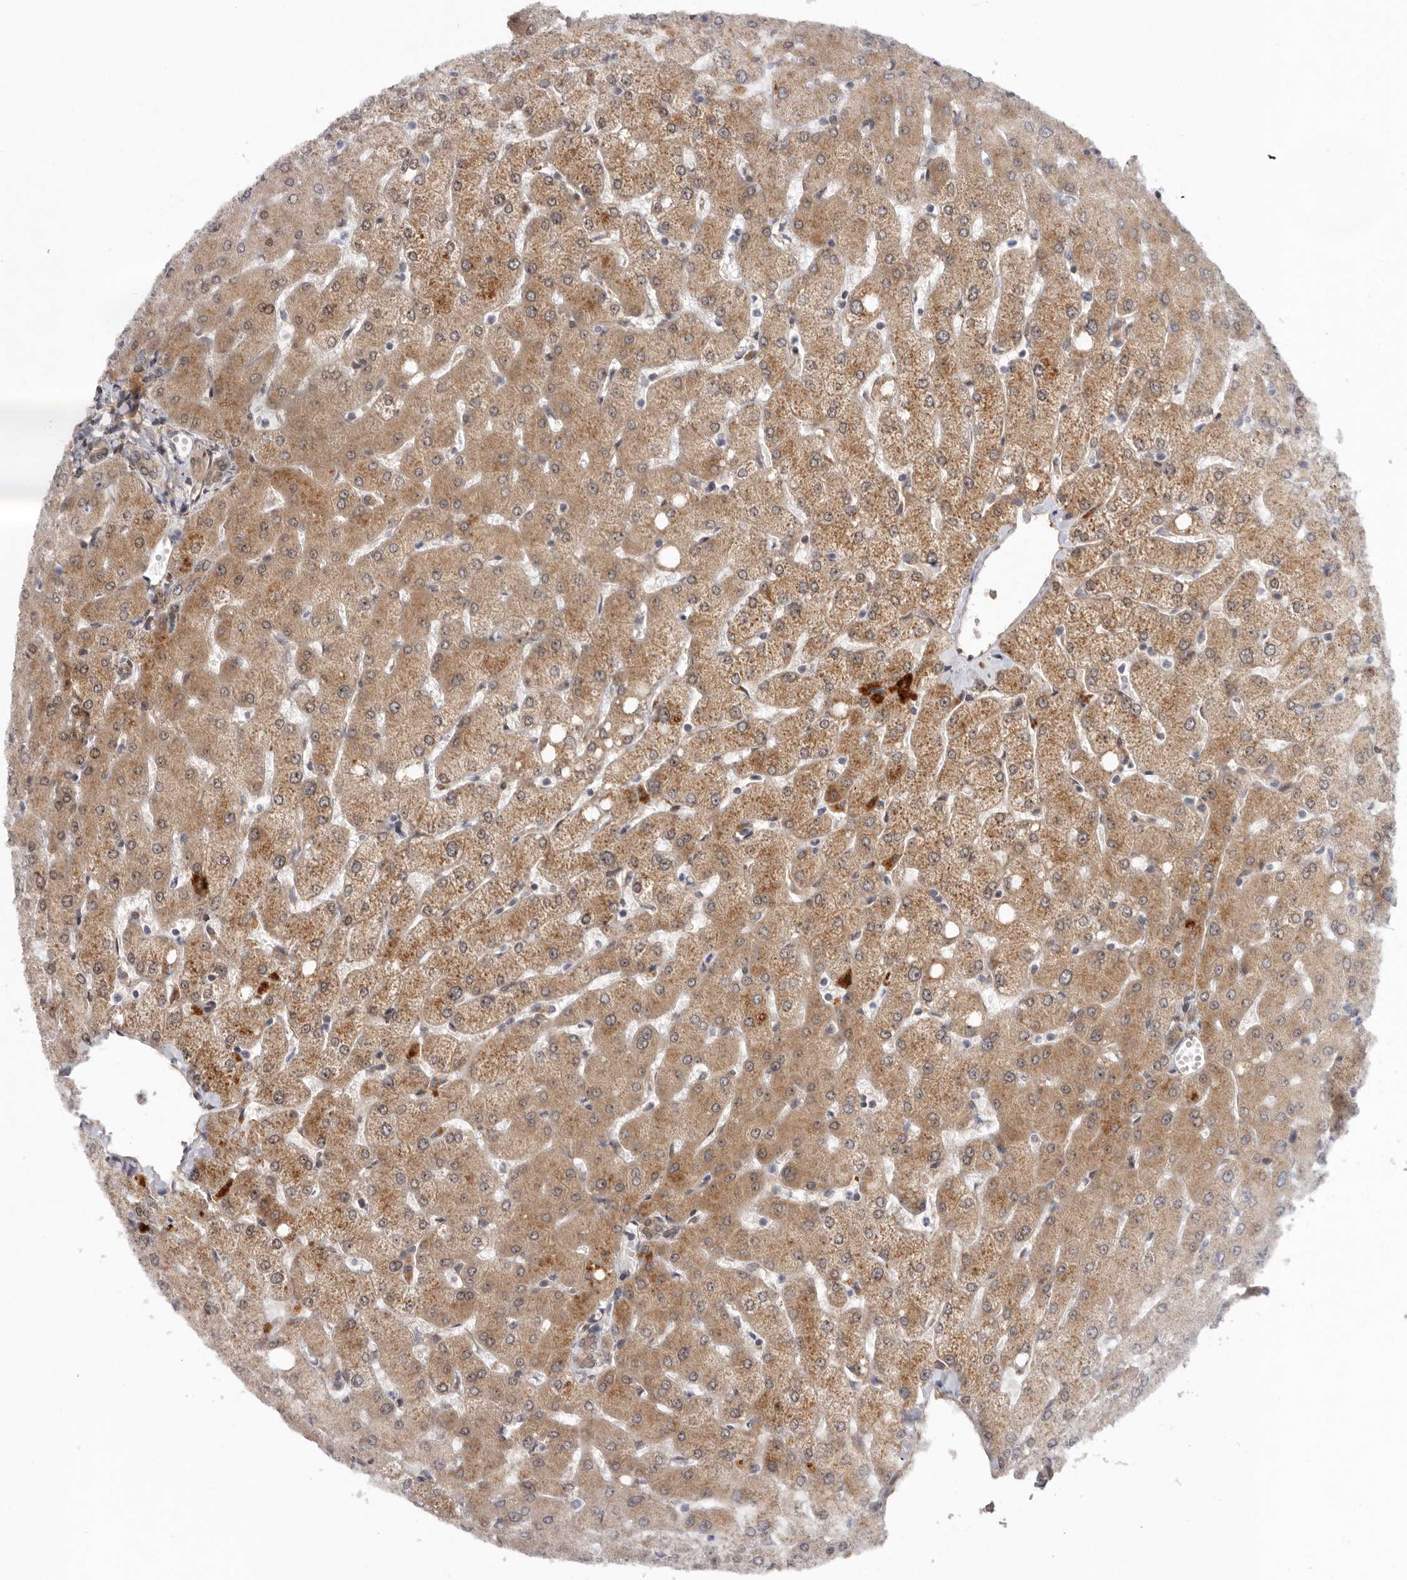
{"staining": {"intensity": "weak", "quantity": ">75%", "location": "cytoplasmic/membranous,nuclear"}, "tissue": "liver", "cell_type": "Cholangiocytes", "image_type": "normal", "snomed": [{"axis": "morphology", "description": "Normal tissue, NOS"}, {"axis": "topography", "description": "Liver"}], "caption": "Protein expression analysis of normal liver exhibits weak cytoplasmic/membranous,nuclear expression in about >75% of cholangiocytes.", "gene": "SBDS", "patient": {"sex": "female", "age": 54}}